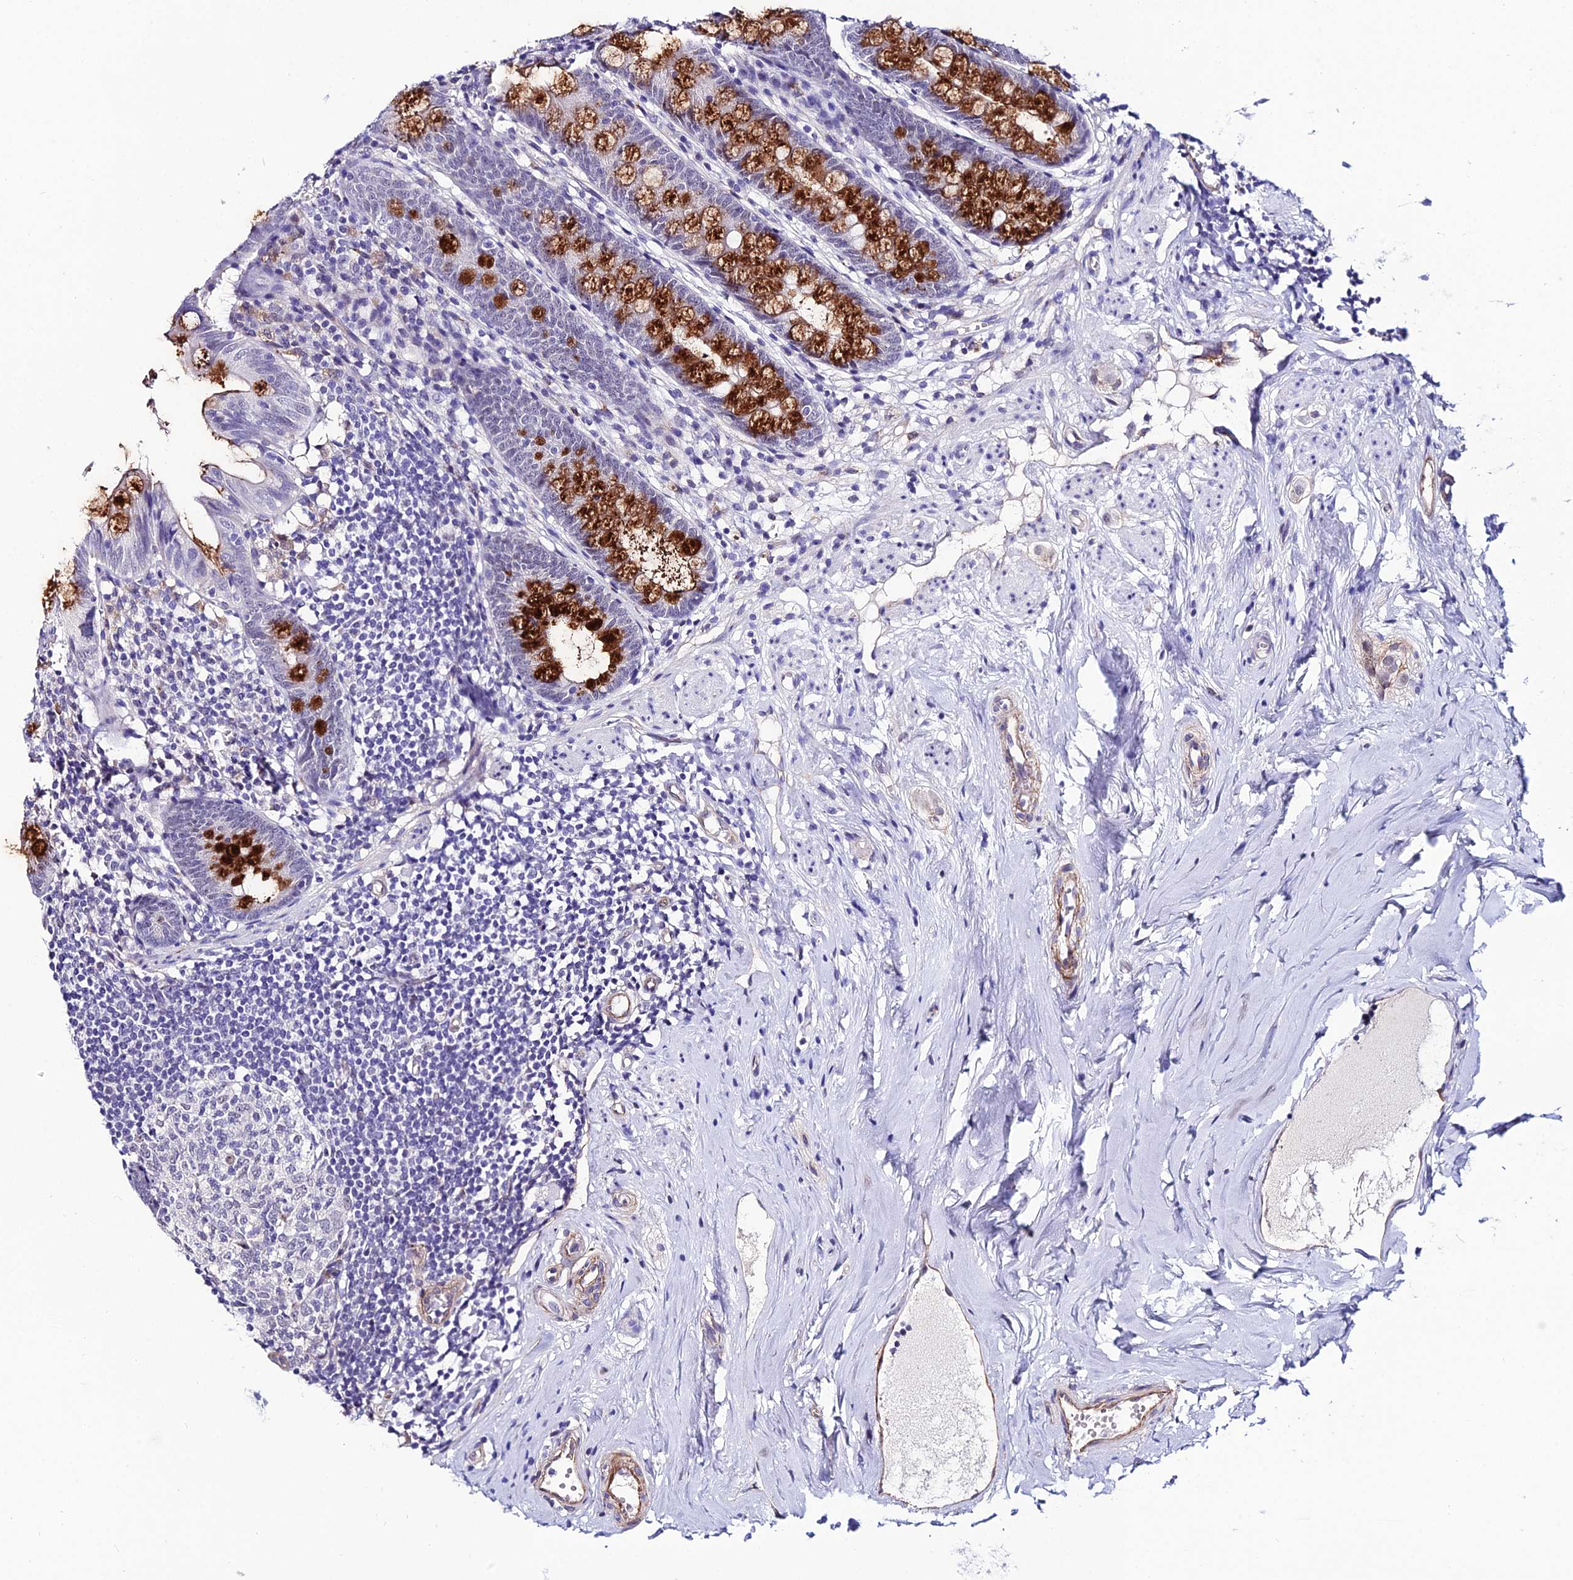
{"staining": {"intensity": "strong", "quantity": "25%-75%", "location": "cytoplasmic/membranous"}, "tissue": "appendix", "cell_type": "Glandular cells", "image_type": "normal", "snomed": [{"axis": "morphology", "description": "Normal tissue, NOS"}, {"axis": "topography", "description": "Appendix"}], "caption": "About 25%-75% of glandular cells in unremarkable human appendix reveal strong cytoplasmic/membranous protein staining as visualized by brown immunohistochemical staining.", "gene": "SYT15B", "patient": {"sex": "female", "age": 51}}